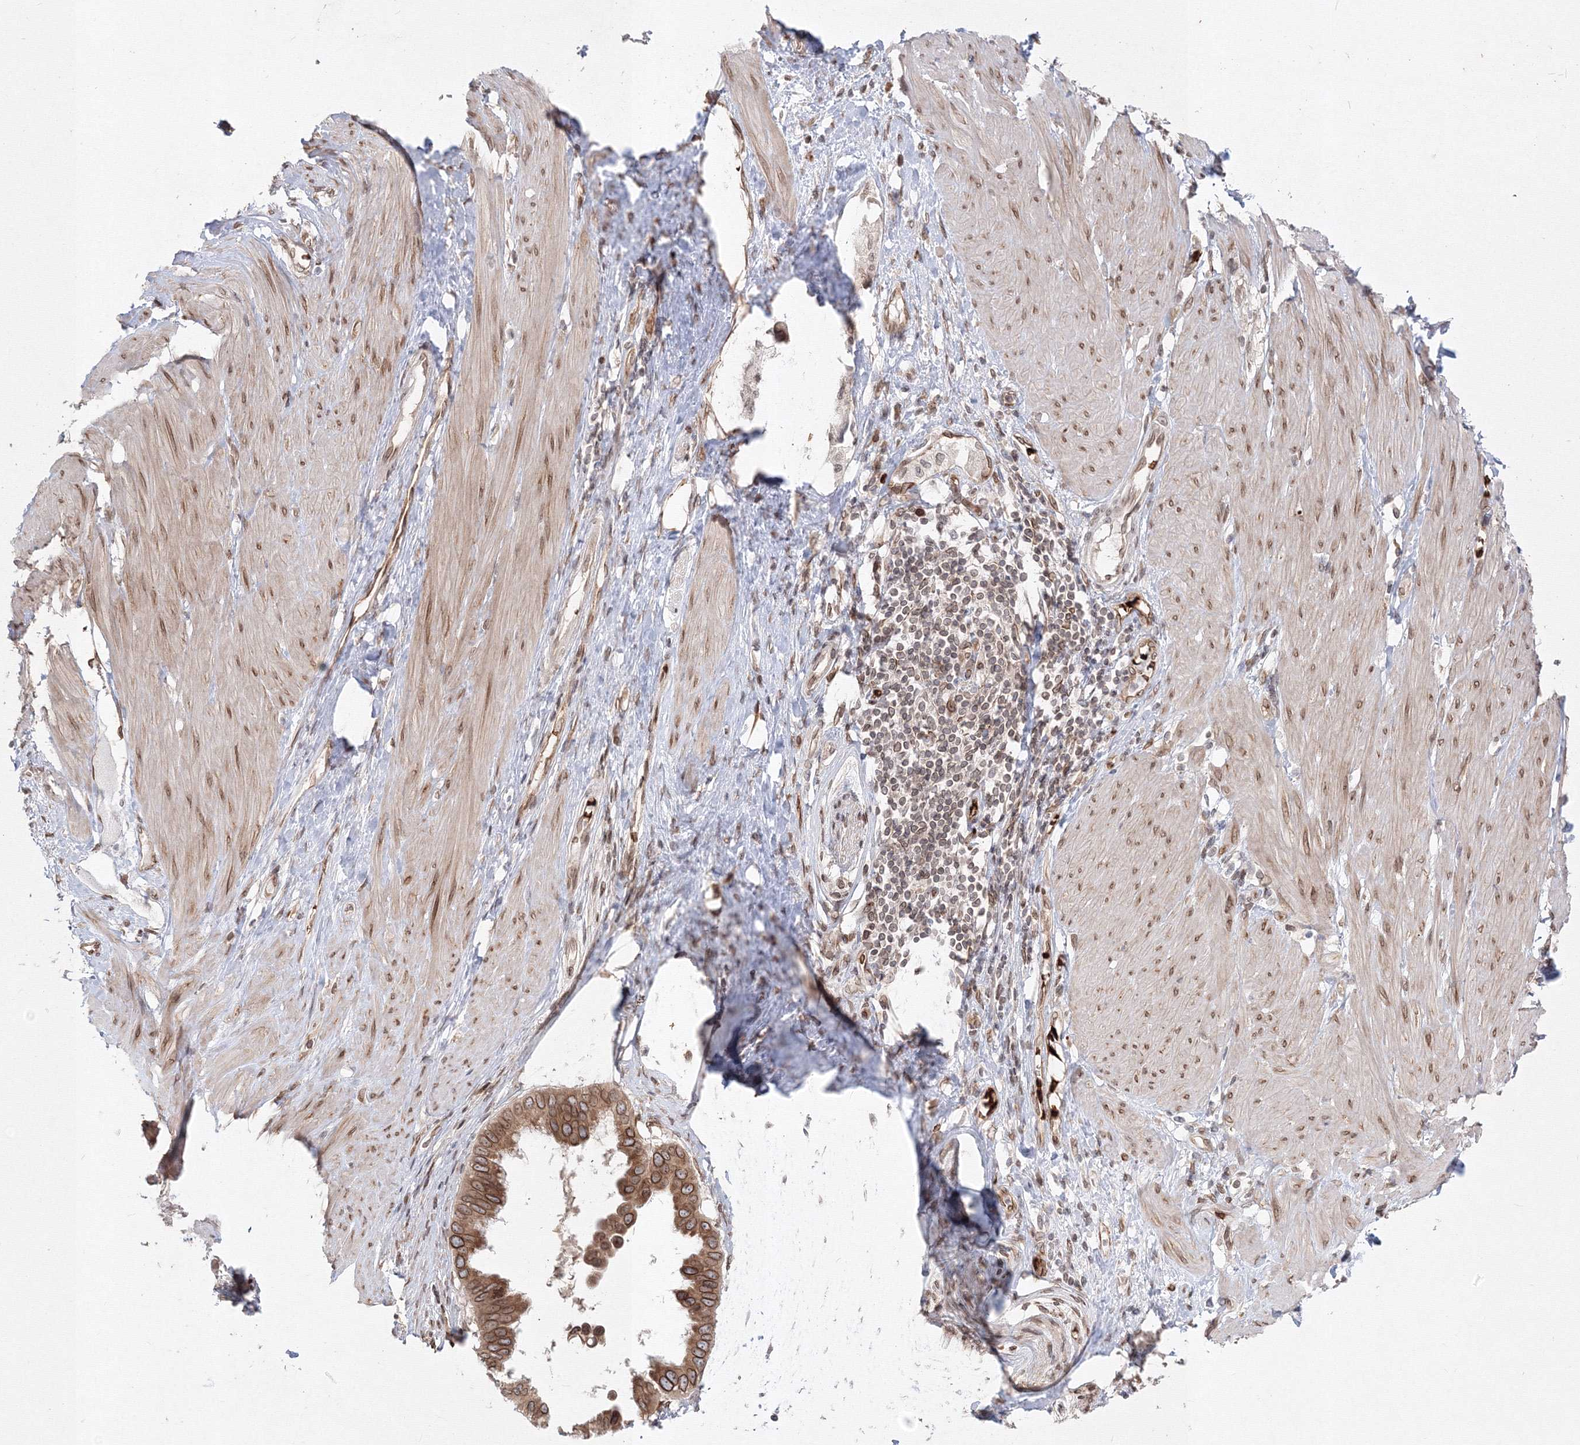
{"staining": {"intensity": "moderate", "quantity": ">75%", "location": "cytoplasmic/membranous,nuclear"}, "tissue": "pancreatic cancer", "cell_type": "Tumor cells", "image_type": "cancer", "snomed": [{"axis": "morphology", "description": "Adenocarcinoma, NOS"}, {"axis": "topography", "description": "Pancreas"}], "caption": "Brown immunohistochemical staining in adenocarcinoma (pancreatic) displays moderate cytoplasmic/membranous and nuclear expression in about >75% of tumor cells.", "gene": "DNAJB2", "patient": {"sex": "female", "age": 56}}